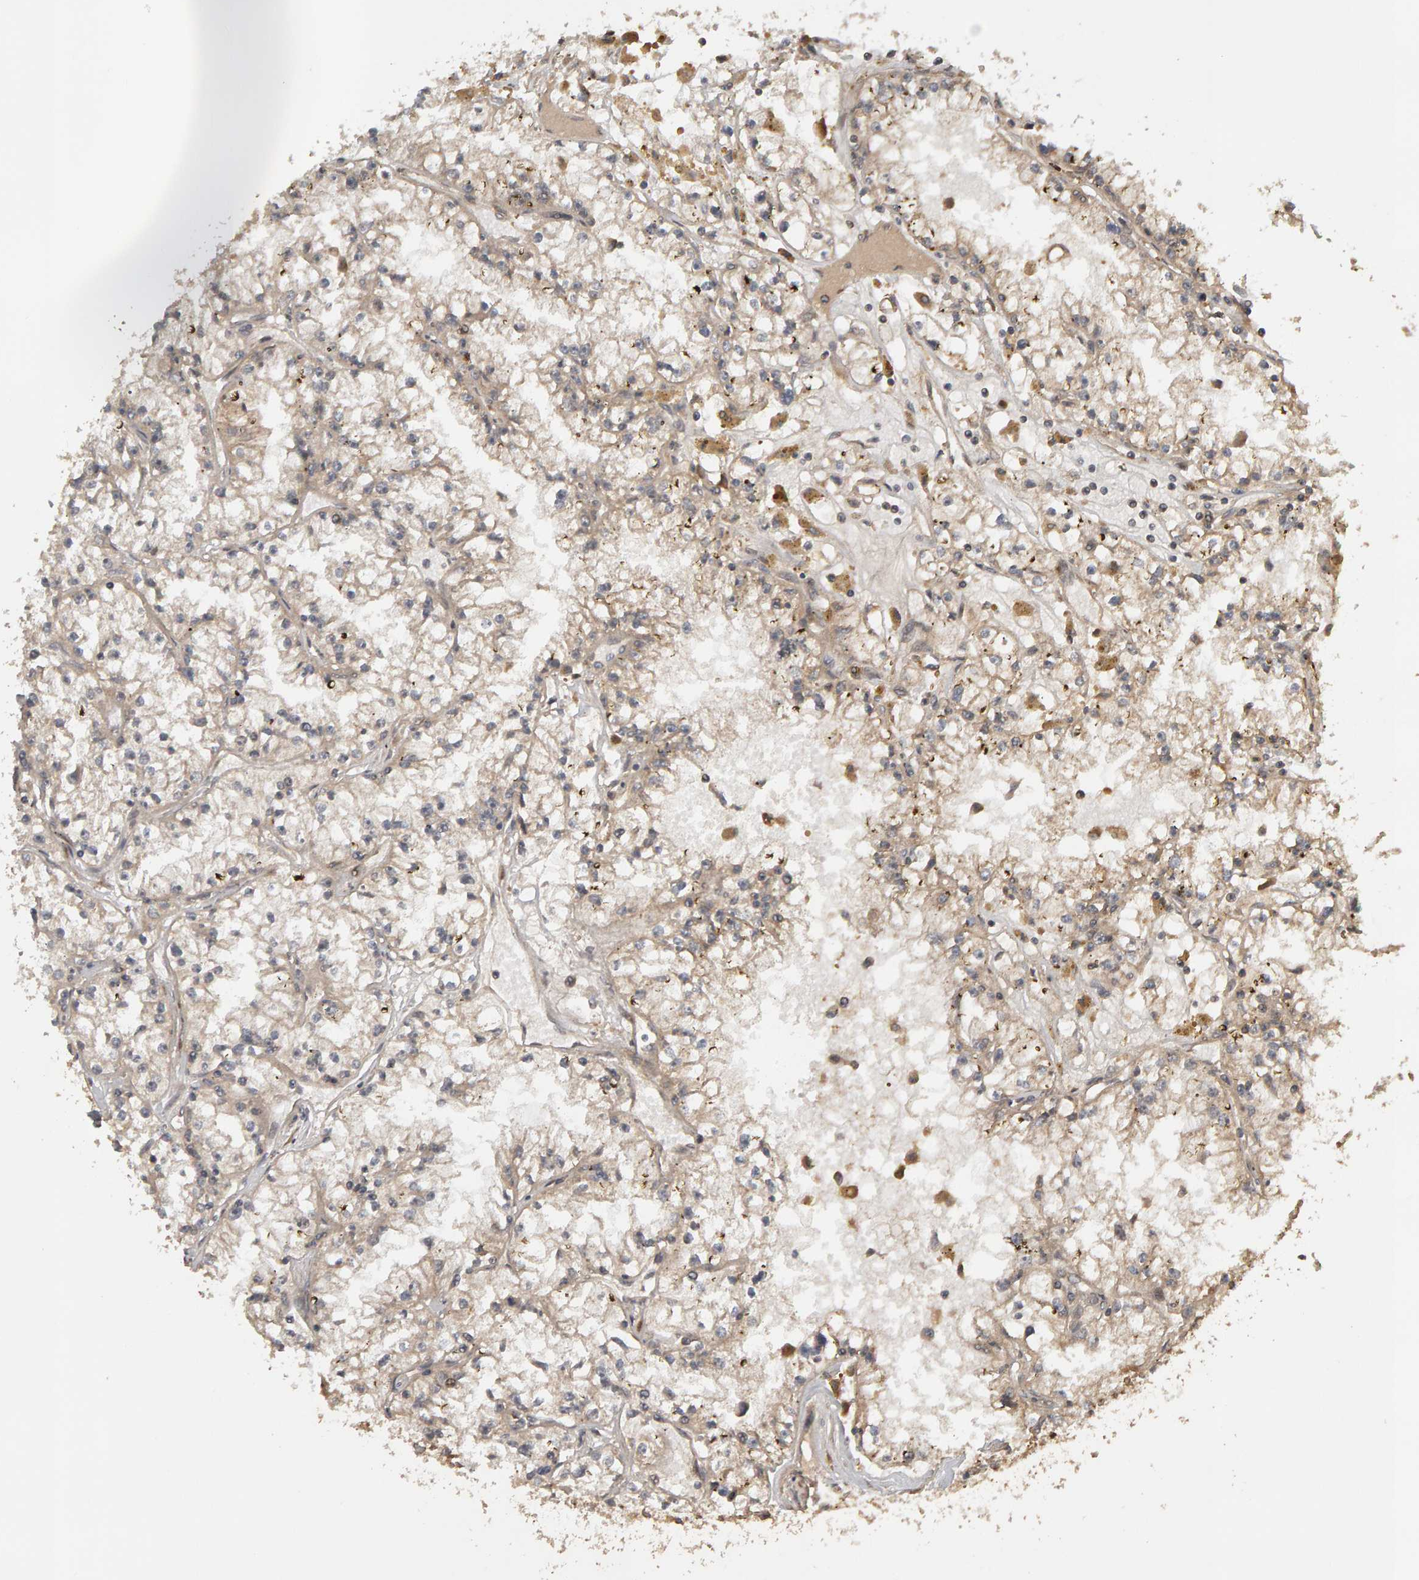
{"staining": {"intensity": "weak", "quantity": ">75%", "location": "cytoplasmic/membranous"}, "tissue": "renal cancer", "cell_type": "Tumor cells", "image_type": "cancer", "snomed": [{"axis": "morphology", "description": "Adenocarcinoma, NOS"}, {"axis": "topography", "description": "Kidney"}], "caption": "About >75% of tumor cells in human renal cancer reveal weak cytoplasmic/membranous protein staining as visualized by brown immunohistochemical staining.", "gene": "ZFAND1", "patient": {"sex": "male", "age": 56}}